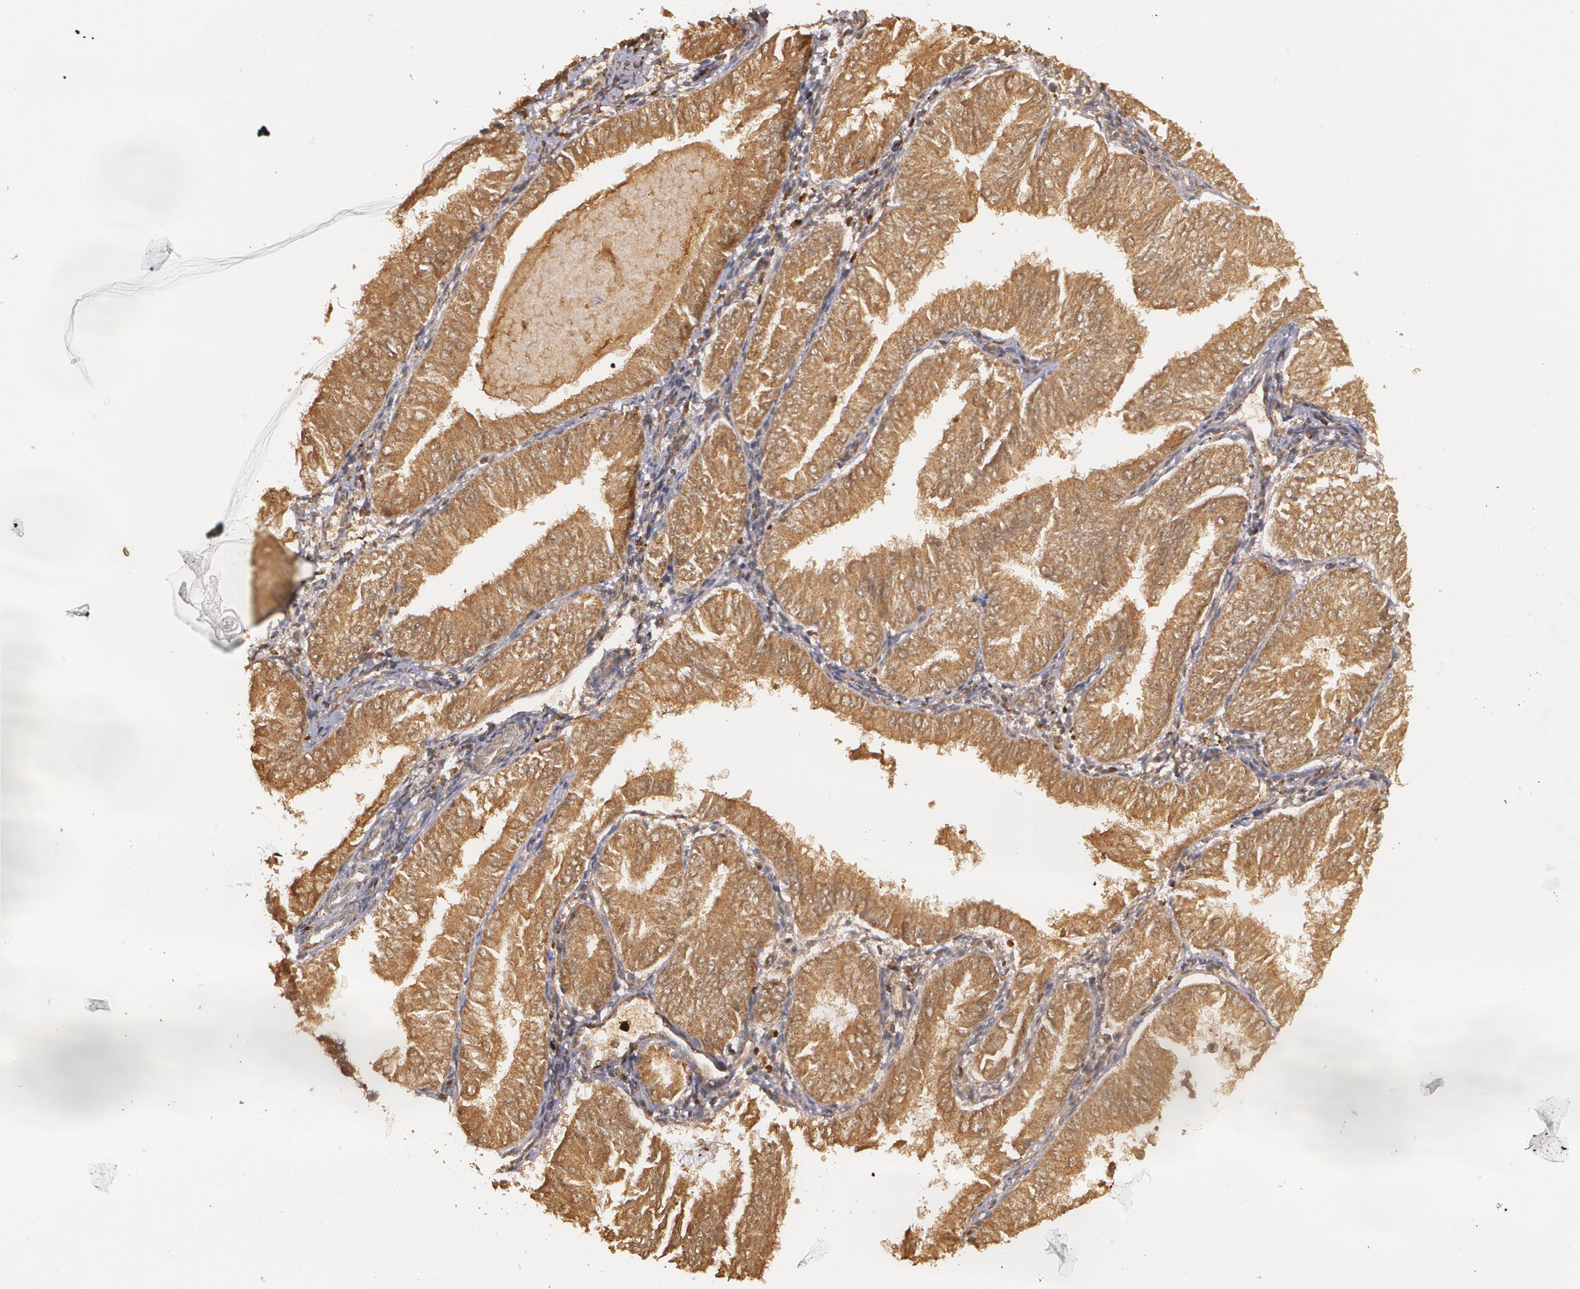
{"staining": {"intensity": "strong", "quantity": ">75%", "location": "cytoplasmic/membranous"}, "tissue": "endometrial cancer", "cell_type": "Tumor cells", "image_type": "cancer", "snomed": [{"axis": "morphology", "description": "Adenocarcinoma, NOS"}, {"axis": "topography", "description": "Endometrium"}], "caption": "Endometrial cancer (adenocarcinoma) was stained to show a protein in brown. There is high levels of strong cytoplasmic/membranous positivity in approximately >75% of tumor cells.", "gene": "PTS", "patient": {"sex": "female", "age": 53}}